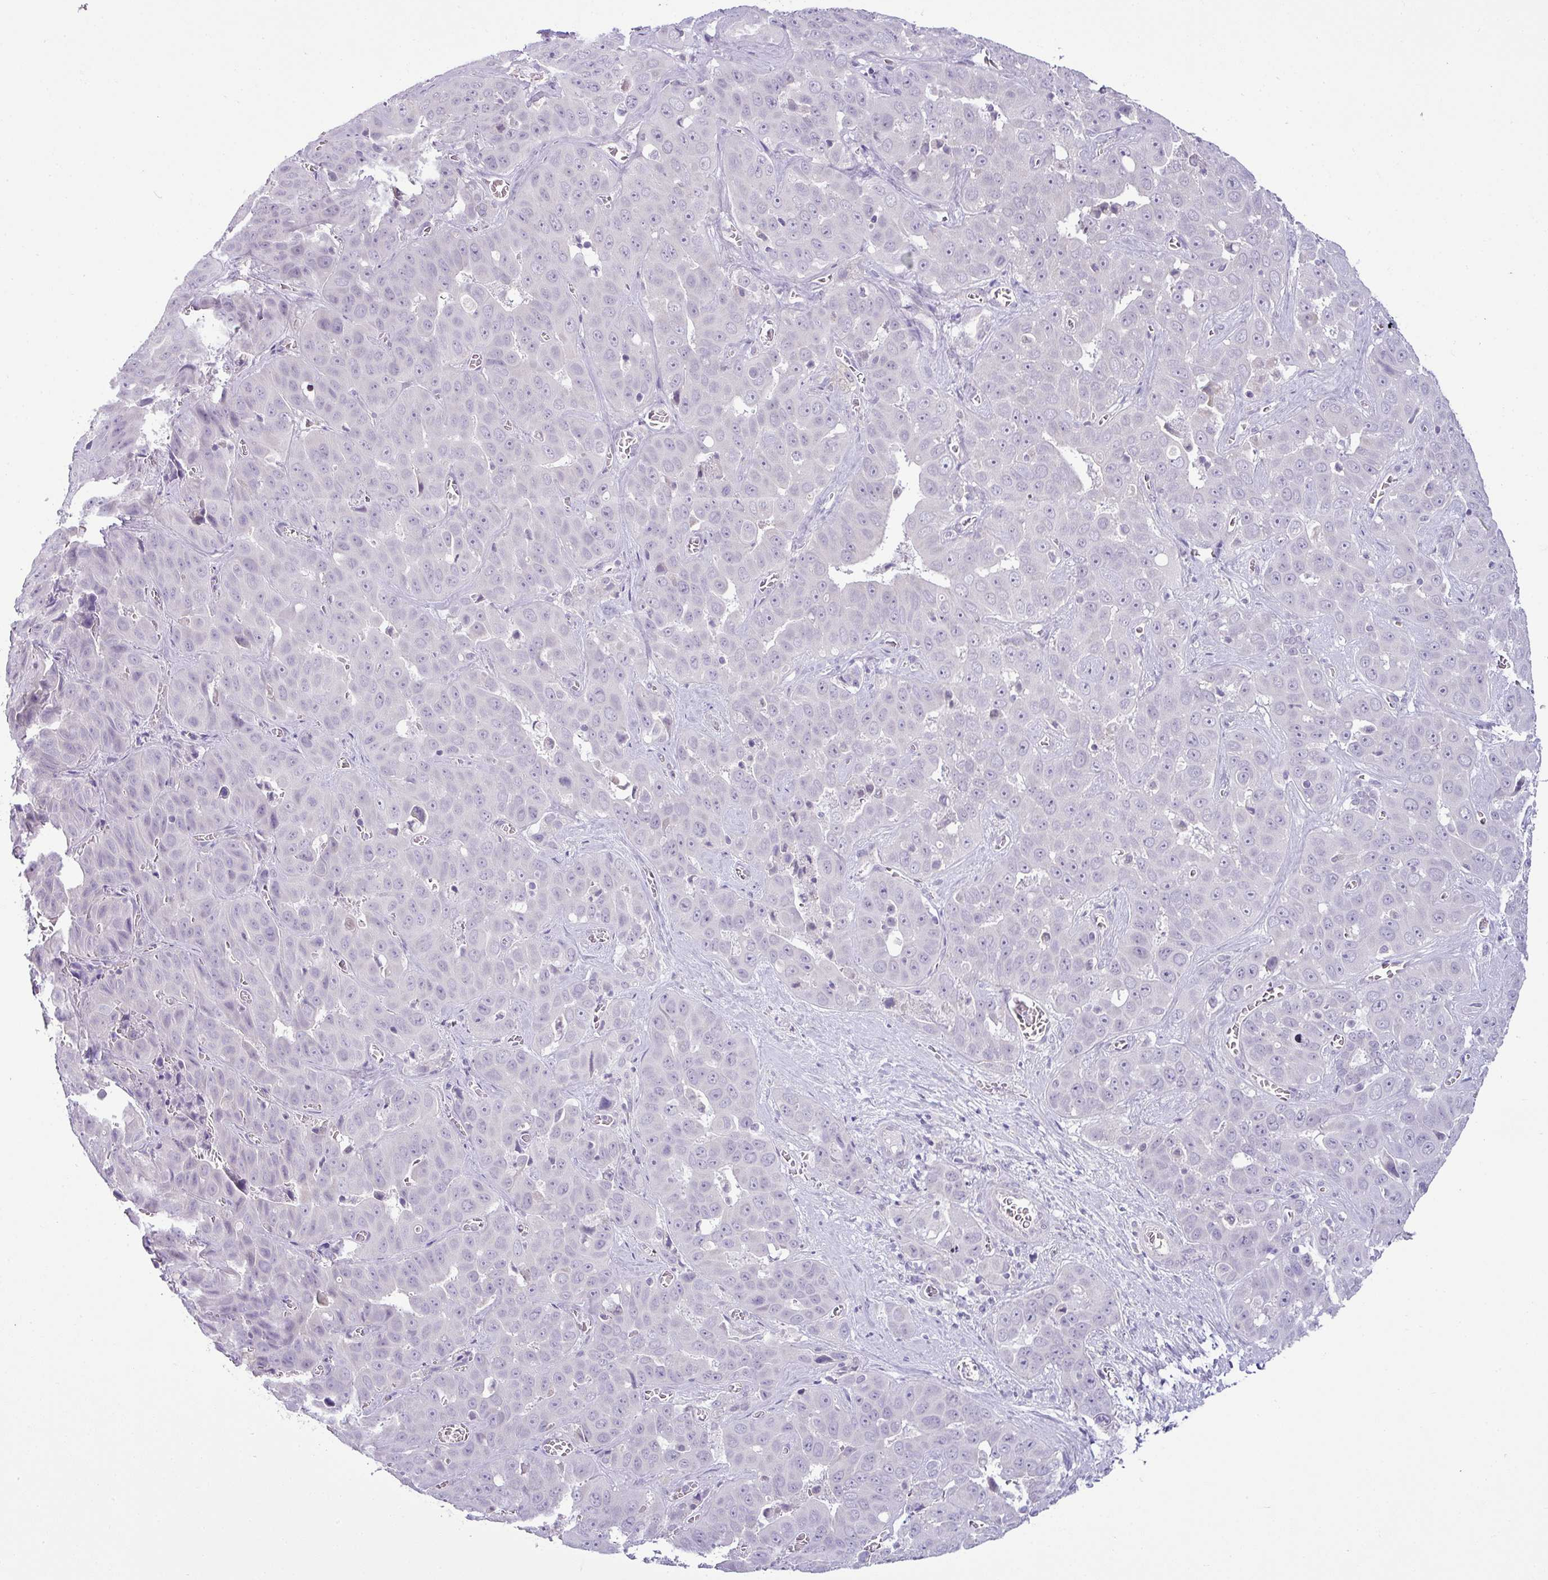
{"staining": {"intensity": "negative", "quantity": "none", "location": "none"}, "tissue": "liver cancer", "cell_type": "Tumor cells", "image_type": "cancer", "snomed": [{"axis": "morphology", "description": "Cholangiocarcinoma"}, {"axis": "topography", "description": "Liver"}], "caption": "Liver cancer (cholangiocarcinoma) was stained to show a protein in brown. There is no significant staining in tumor cells. (Stains: DAB IHC with hematoxylin counter stain, Microscopy: brightfield microscopy at high magnification).", "gene": "HBEGF", "patient": {"sex": "female", "age": 52}}